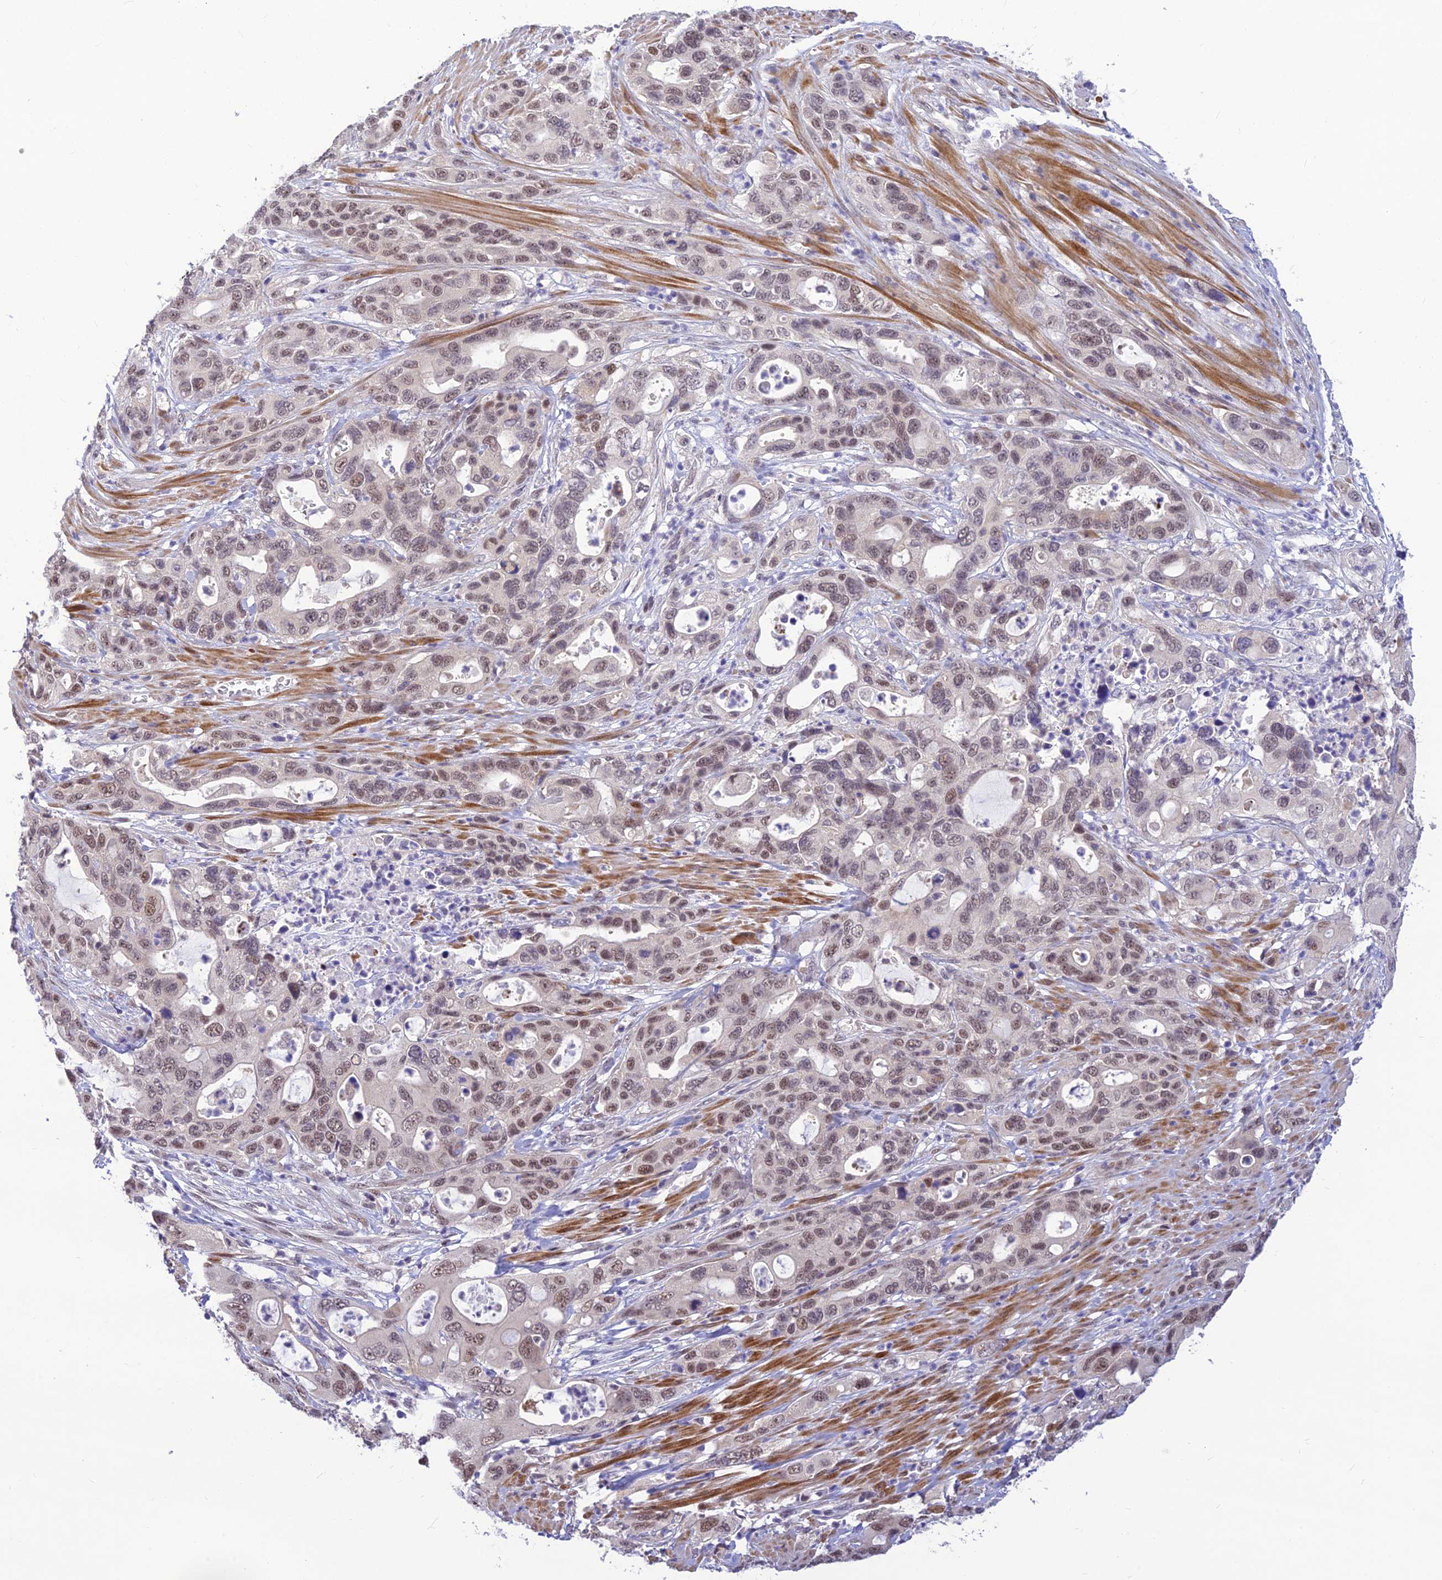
{"staining": {"intensity": "weak", "quantity": "25%-75%", "location": "nuclear"}, "tissue": "pancreatic cancer", "cell_type": "Tumor cells", "image_type": "cancer", "snomed": [{"axis": "morphology", "description": "Adenocarcinoma, NOS"}, {"axis": "topography", "description": "Pancreas"}], "caption": "Pancreatic adenocarcinoma stained for a protein (brown) displays weak nuclear positive expression in about 25%-75% of tumor cells.", "gene": "ASPDH", "patient": {"sex": "female", "age": 71}}